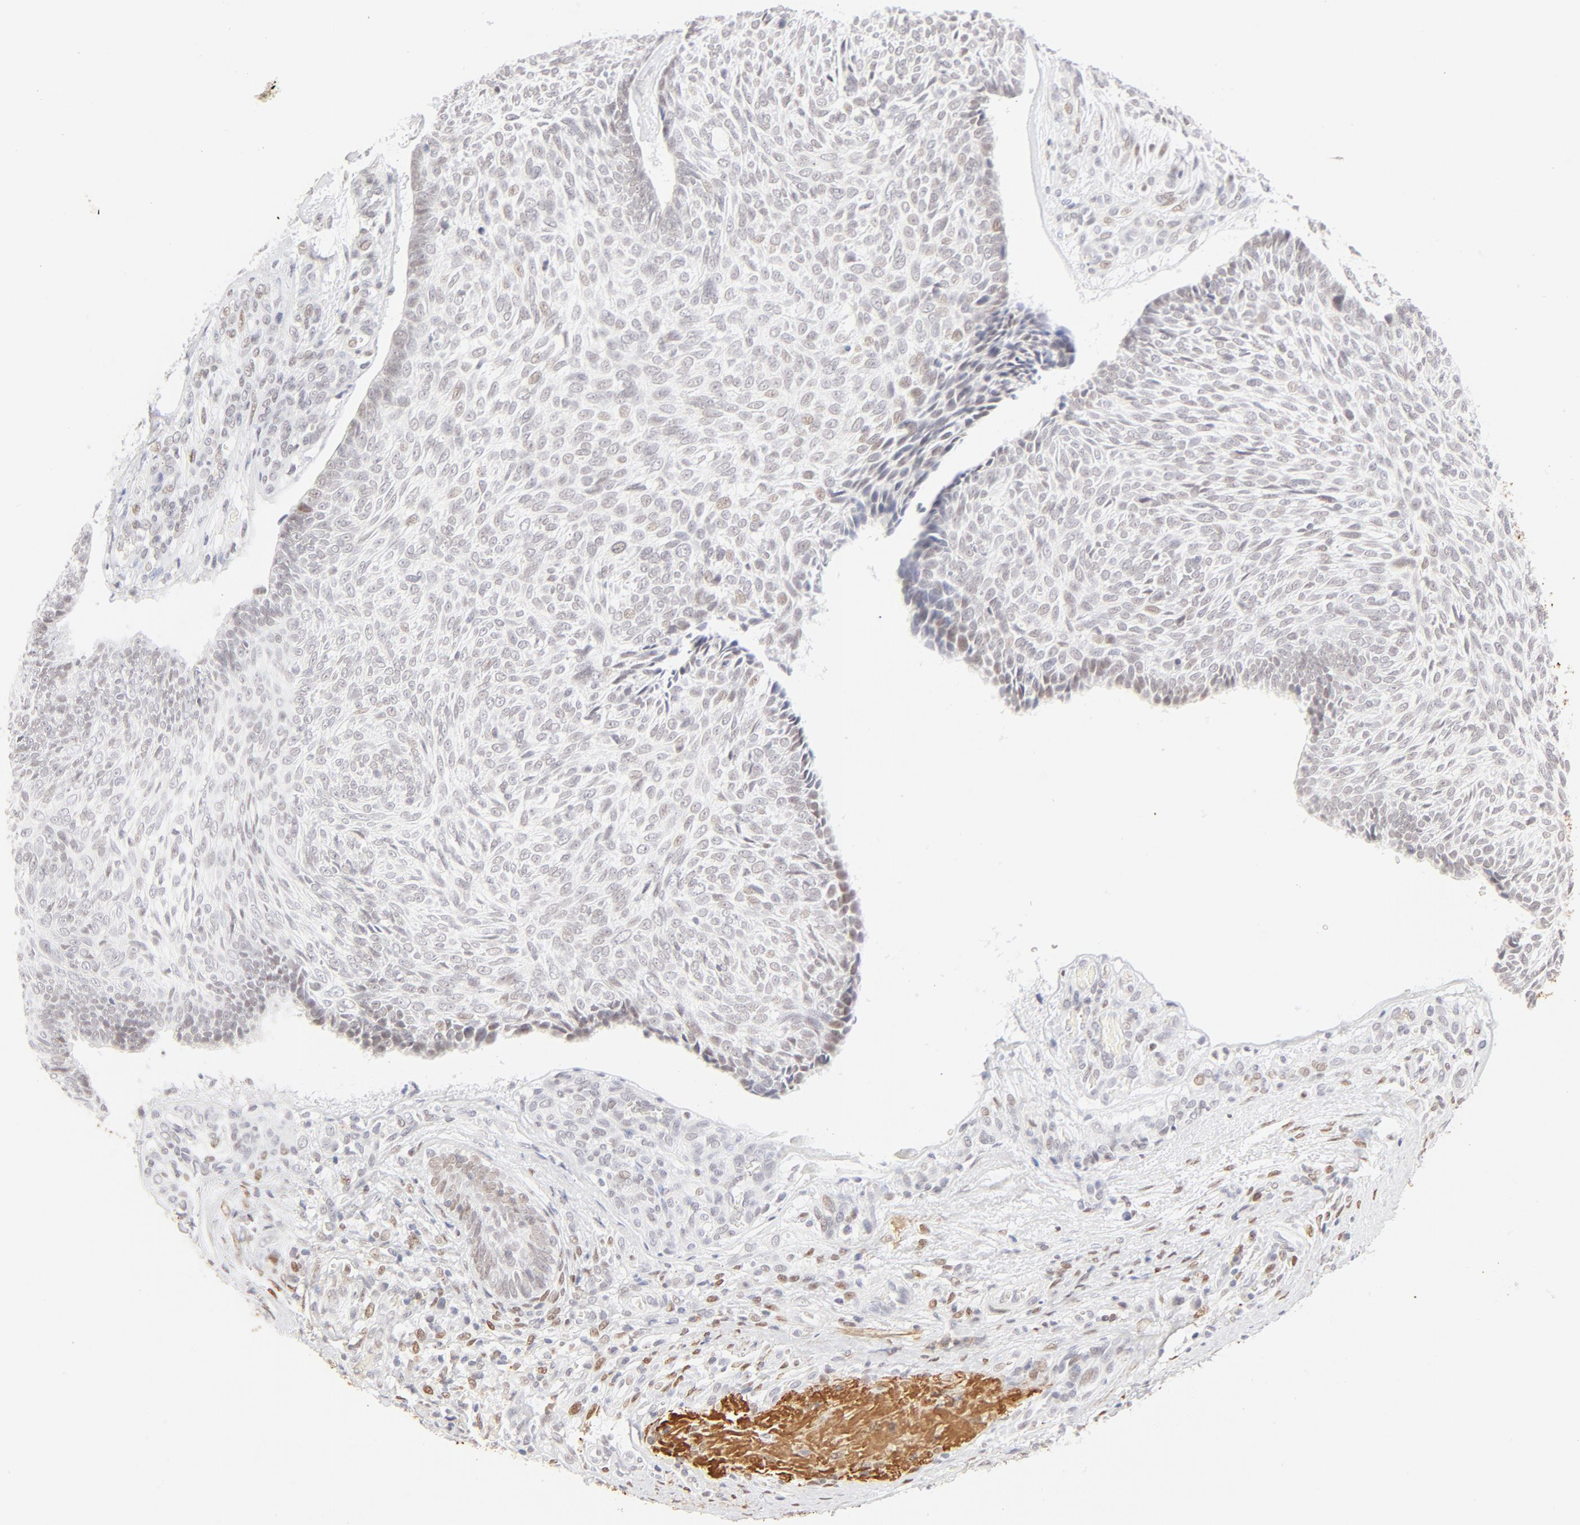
{"staining": {"intensity": "weak", "quantity": "25%-75%", "location": "nuclear"}, "tissue": "skin cancer", "cell_type": "Tumor cells", "image_type": "cancer", "snomed": [{"axis": "morphology", "description": "Basal cell carcinoma"}, {"axis": "topography", "description": "Skin"}], "caption": "DAB (3,3'-diaminobenzidine) immunohistochemical staining of human skin cancer (basal cell carcinoma) displays weak nuclear protein expression in about 25%-75% of tumor cells. (IHC, brightfield microscopy, high magnification).", "gene": "PBX1", "patient": {"sex": "male", "age": 72}}